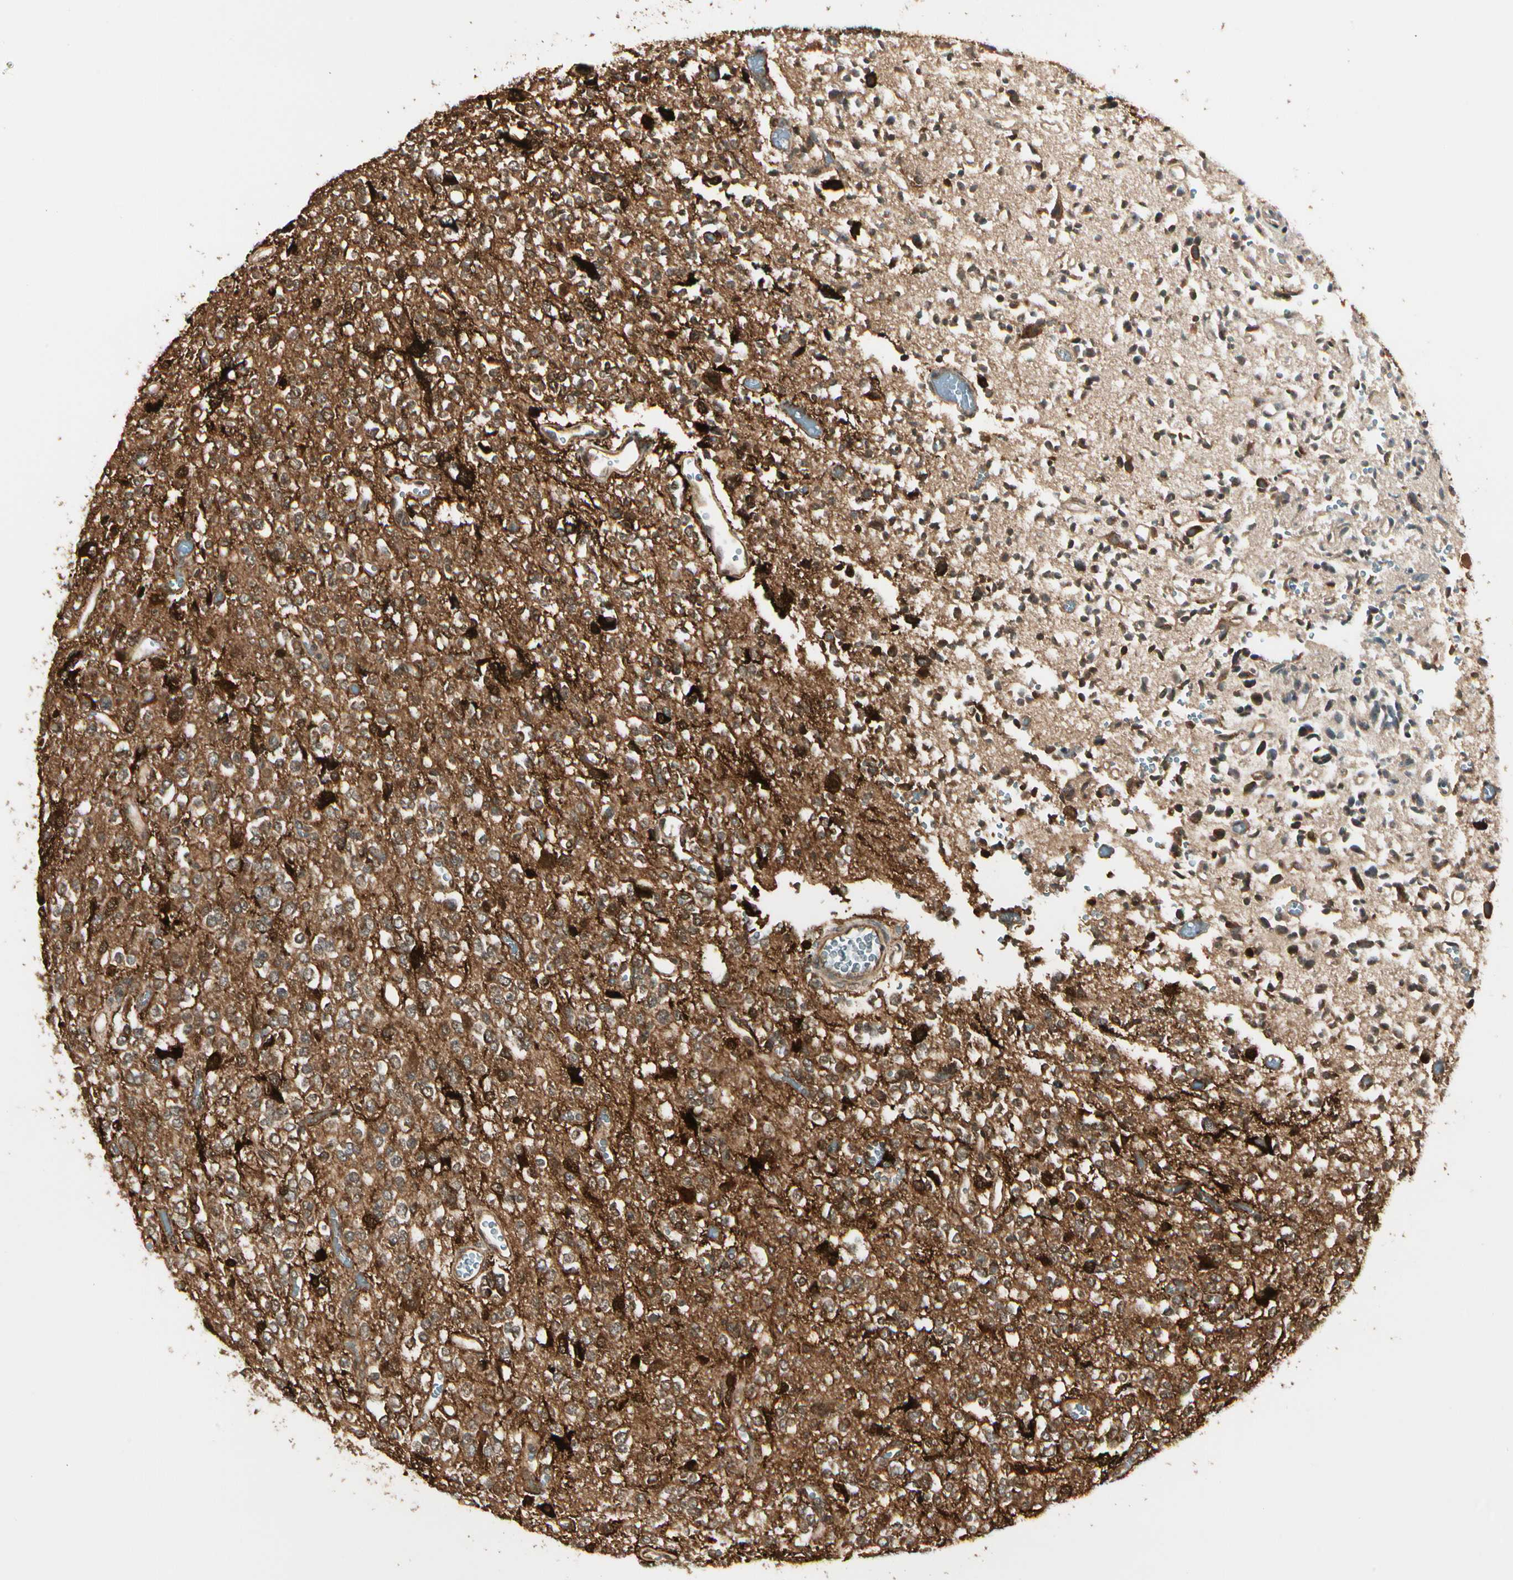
{"staining": {"intensity": "moderate", "quantity": ">75%", "location": "cytoplasmic/membranous"}, "tissue": "glioma", "cell_type": "Tumor cells", "image_type": "cancer", "snomed": [{"axis": "morphology", "description": "Glioma, malignant, Low grade"}, {"axis": "topography", "description": "Brain"}], "caption": "IHC photomicrograph of glioma stained for a protein (brown), which displays medium levels of moderate cytoplasmic/membranous expression in about >75% of tumor cells.", "gene": "GLUL", "patient": {"sex": "male", "age": 38}}